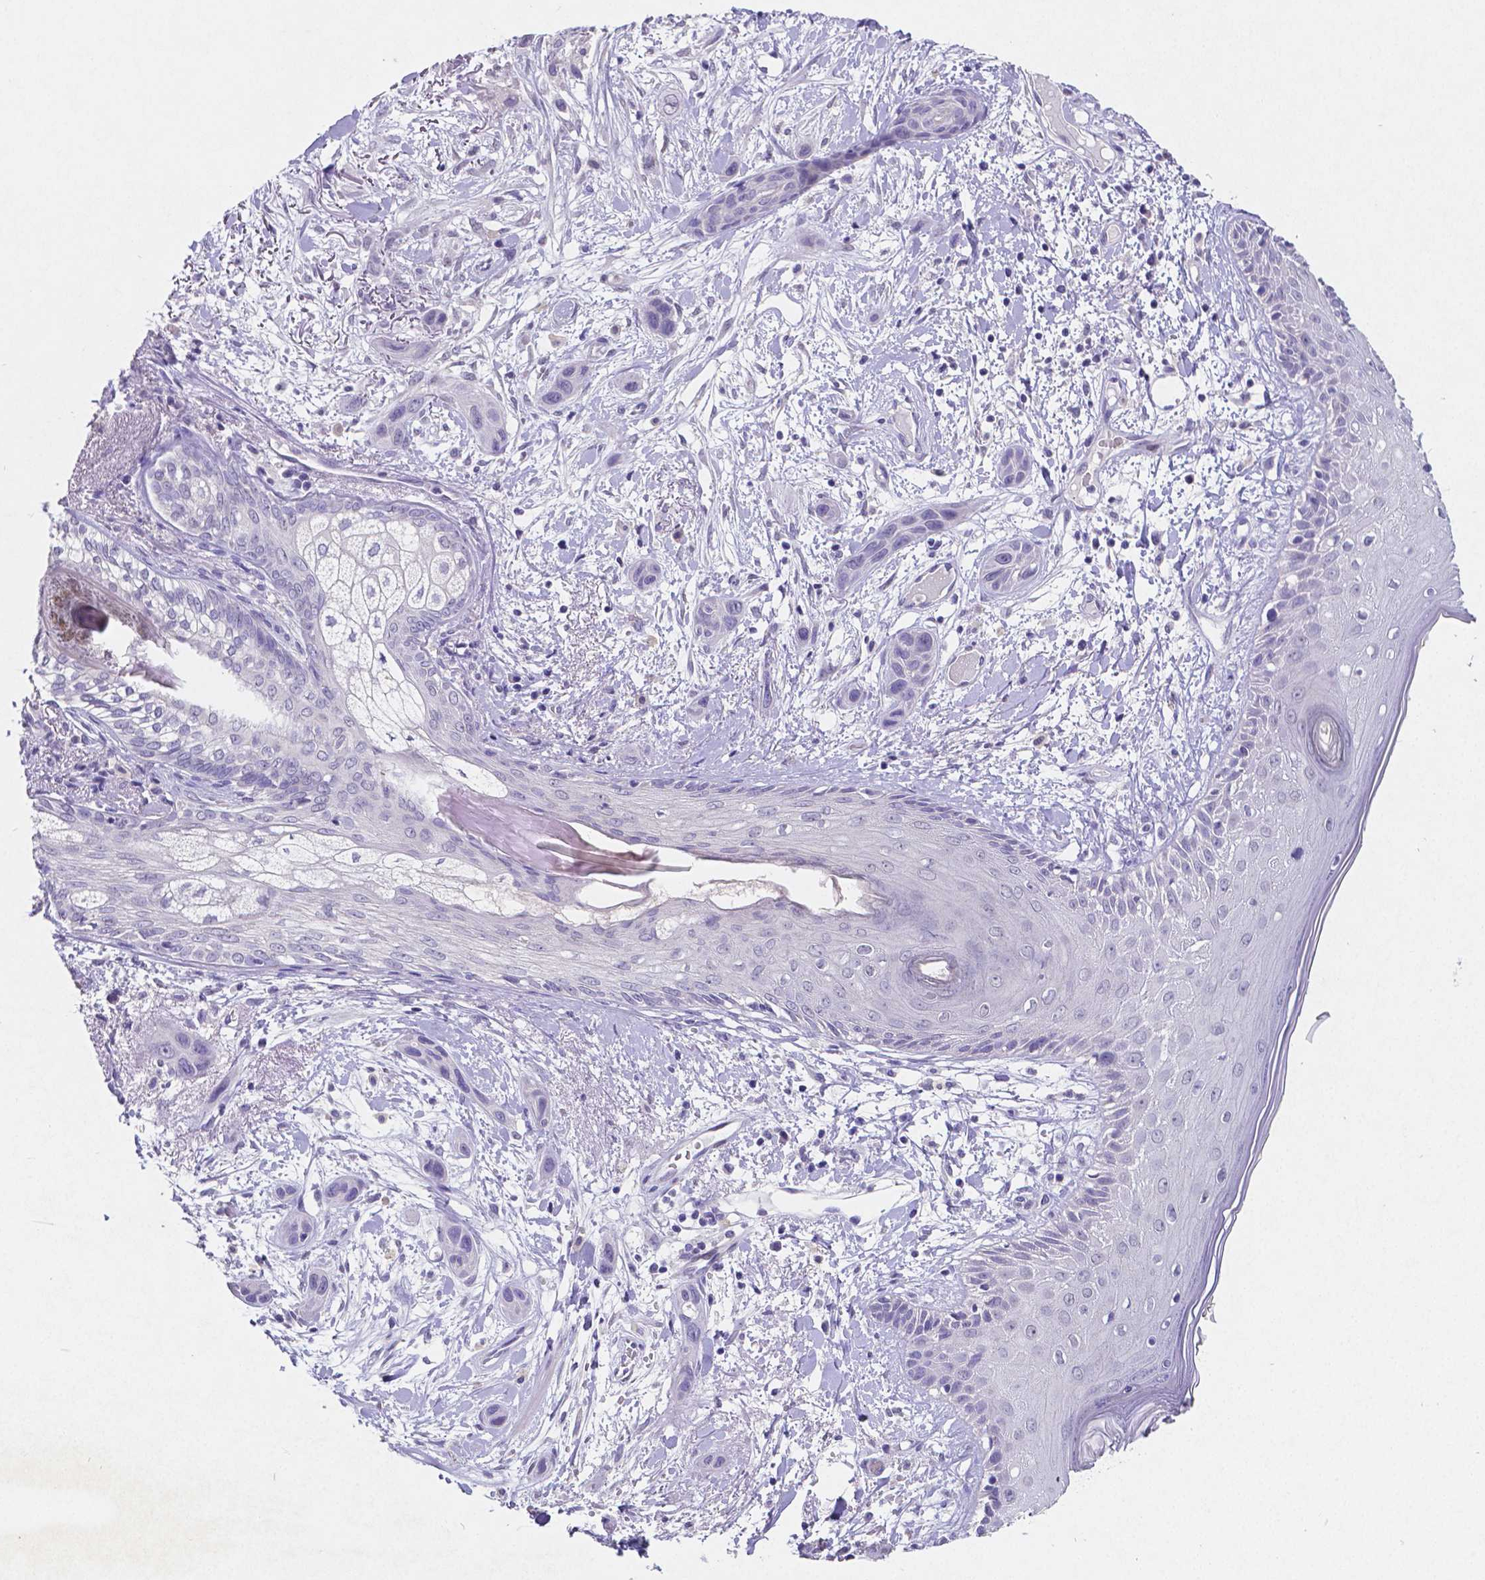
{"staining": {"intensity": "negative", "quantity": "none", "location": "none"}, "tissue": "skin cancer", "cell_type": "Tumor cells", "image_type": "cancer", "snomed": [{"axis": "morphology", "description": "Squamous cell carcinoma, NOS"}, {"axis": "topography", "description": "Skin"}], "caption": "Immunohistochemistry (IHC) of skin squamous cell carcinoma reveals no positivity in tumor cells. The staining is performed using DAB brown chromogen with nuclei counter-stained in using hematoxylin.", "gene": "SATB2", "patient": {"sex": "male", "age": 79}}